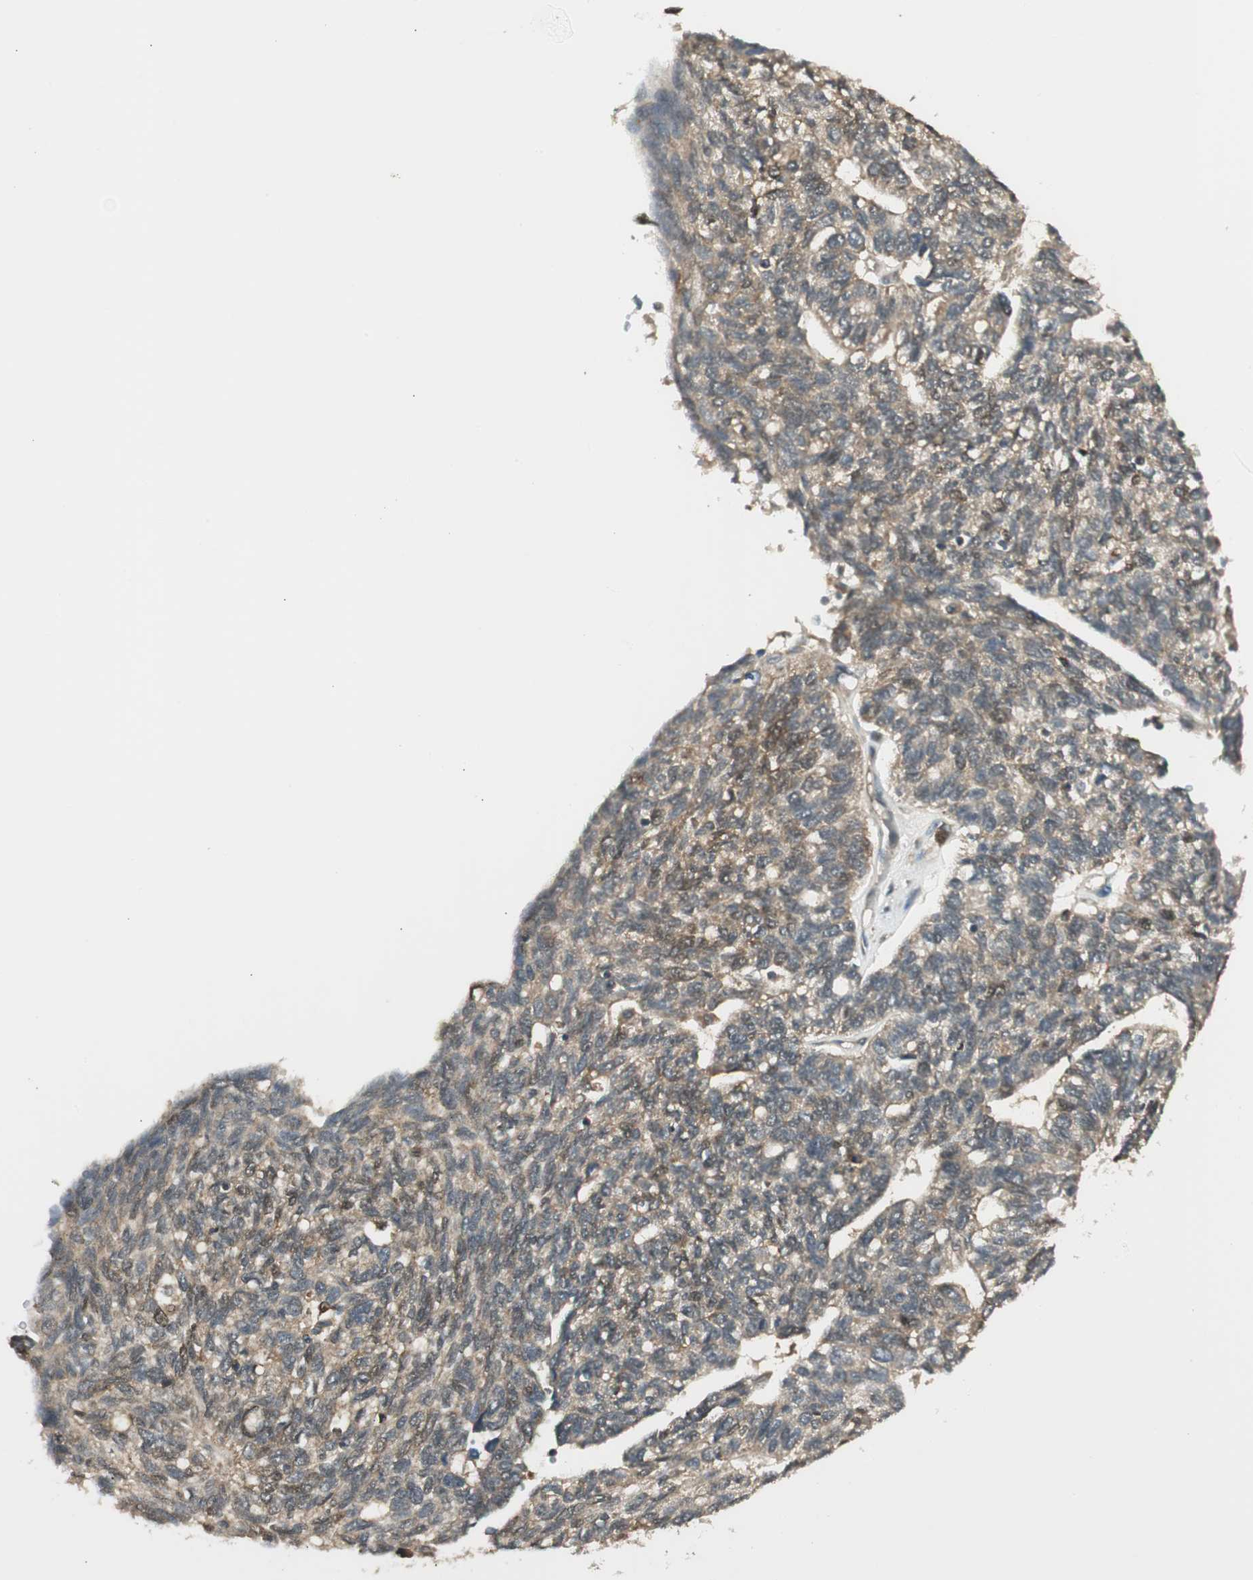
{"staining": {"intensity": "weak", "quantity": "<25%", "location": "cytoplasmic/membranous"}, "tissue": "ovarian cancer", "cell_type": "Tumor cells", "image_type": "cancer", "snomed": [{"axis": "morphology", "description": "Cystadenocarcinoma, serous, NOS"}, {"axis": "topography", "description": "Ovary"}], "caption": "The IHC histopathology image has no significant positivity in tumor cells of serous cystadenocarcinoma (ovarian) tissue.", "gene": "LTA4H", "patient": {"sex": "female", "age": 79}}